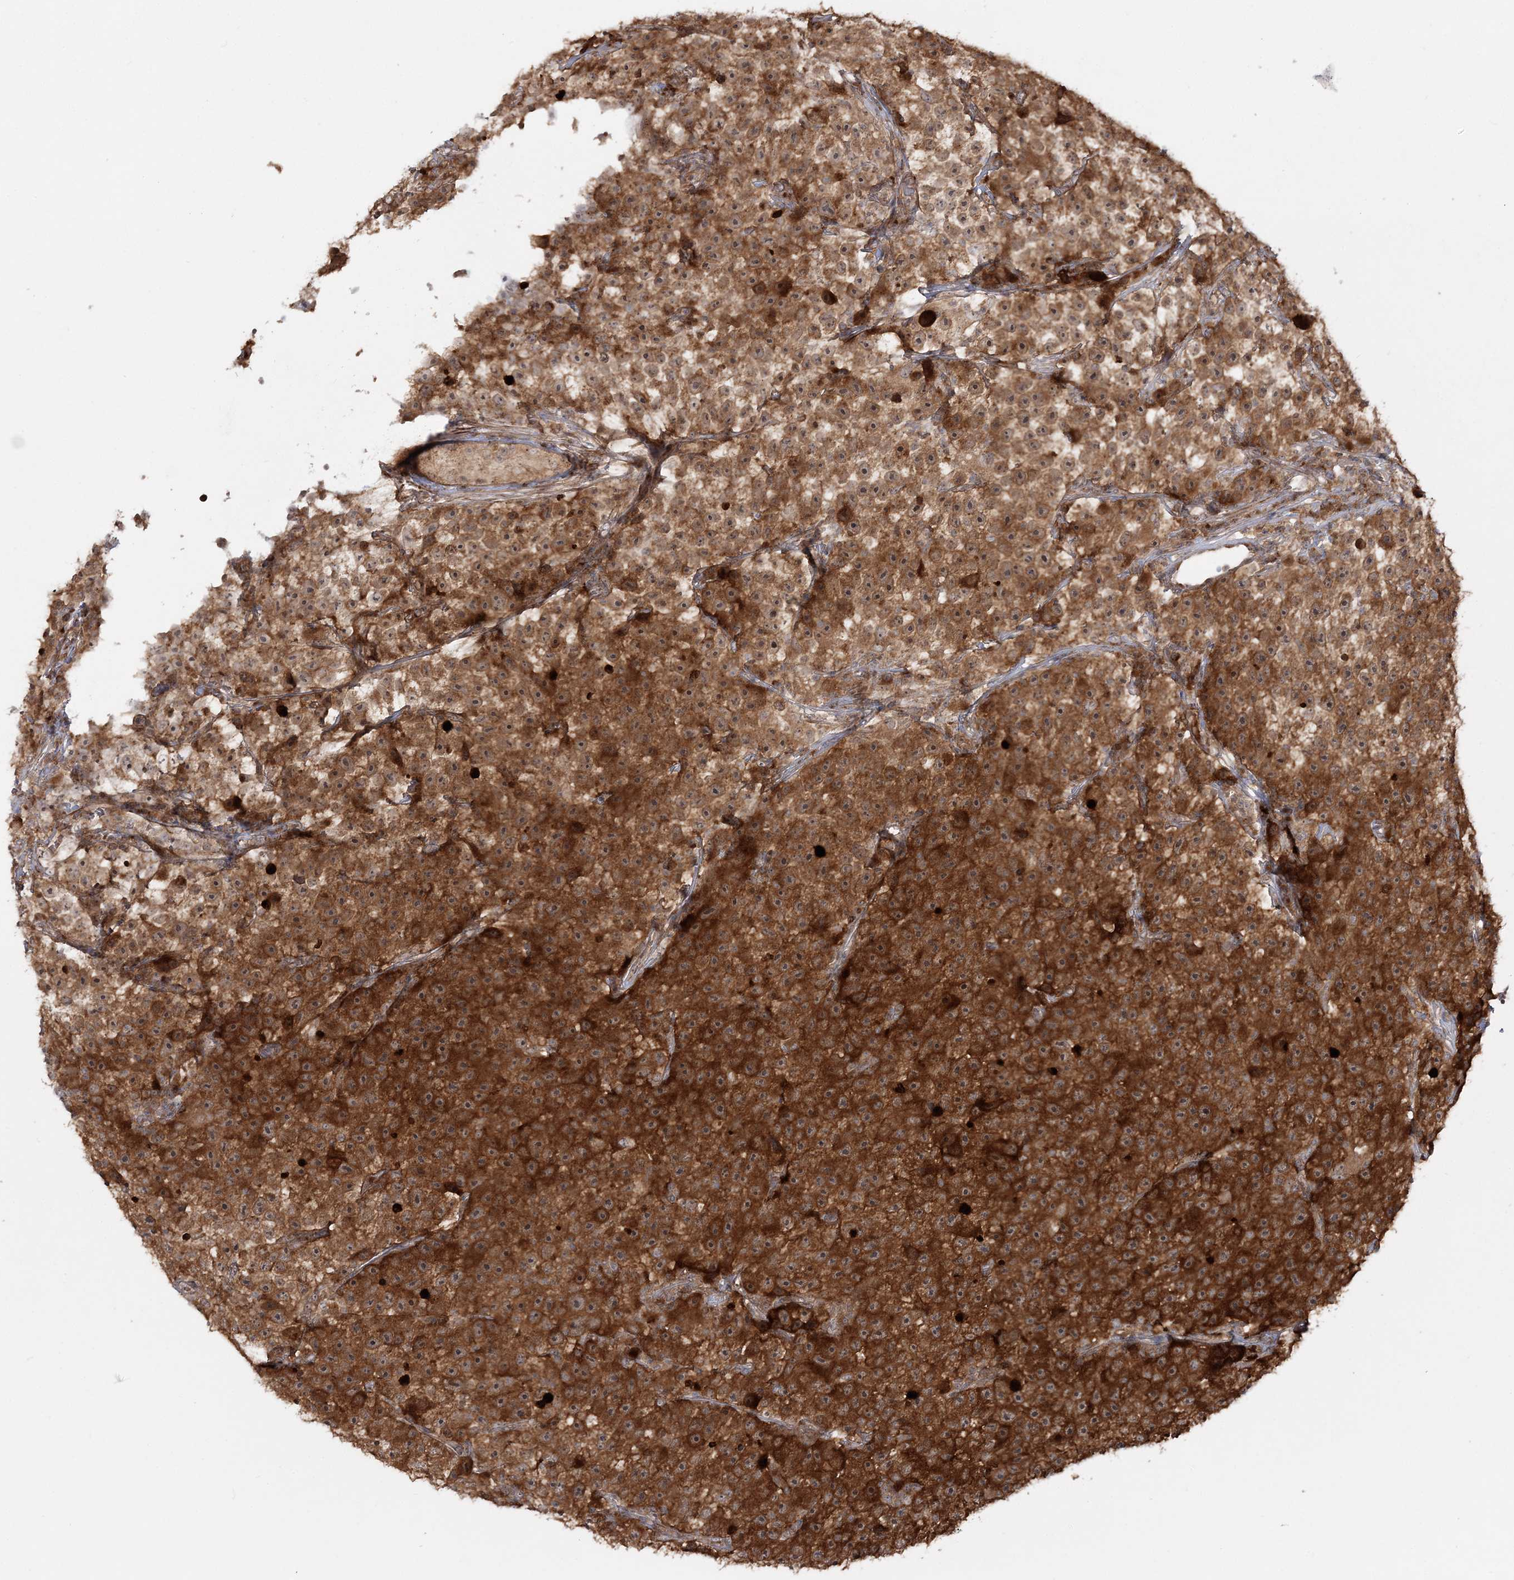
{"staining": {"intensity": "strong", "quantity": ">75%", "location": "cytoplasmic/membranous"}, "tissue": "testis cancer", "cell_type": "Tumor cells", "image_type": "cancer", "snomed": [{"axis": "morphology", "description": "Seminoma, NOS"}, {"axis": "topography", "description": "Testis"}], "caption": "Testis seminoma stained with a protein marker shows strong staining in tumor cells.", "gene": "MOCS2", "patient": {"sex": "male", "age": 22}}